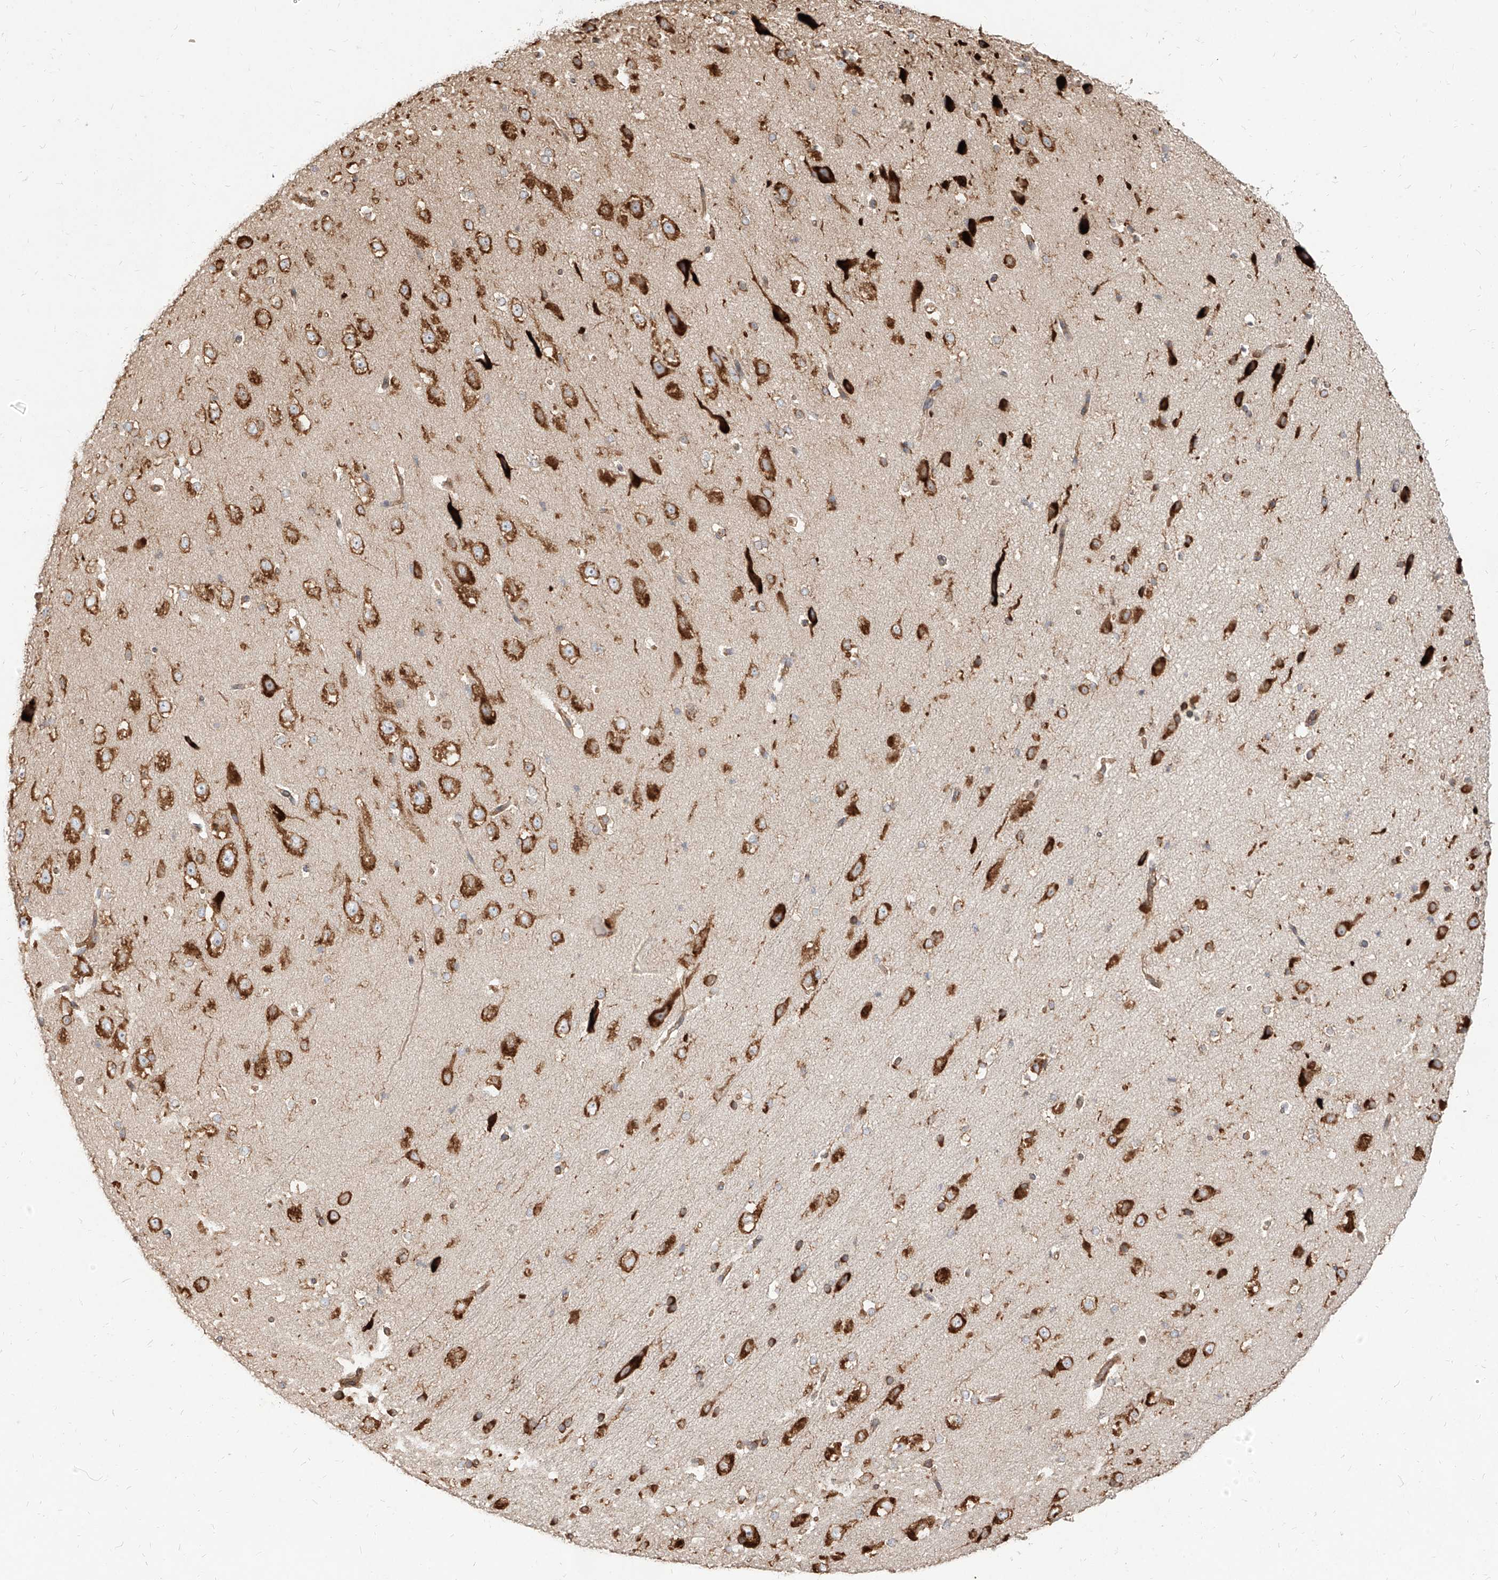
{"staining": {"intensity": "moderate", "quantity": "25%-75%", "location": "cytoplasmic/membranous"}, "tissue": "cerebral cortex", "cell_type": "Endothelial cells", "image_type": "normal", "snomed": [{"axis": "morphology", "description": "Normal tissue, NOS"}, {"axis": "morphology", "description": "Developmental malformation"}, {"axis": "topography", "description": "Cerebral cortex"}], "caption": "Cerebral cortex stained with DAB (3,3'-diaminobenzidine) immunohistochemistry (IHC) displays medium levels of moderate cytoplasmic/membranous positivity in about 25%-75% of endothelial cells. (IHC, brightfield microscopy, high magnification).", "gene": "RPS25", "patient": {"sex": "female", "age": 30}}